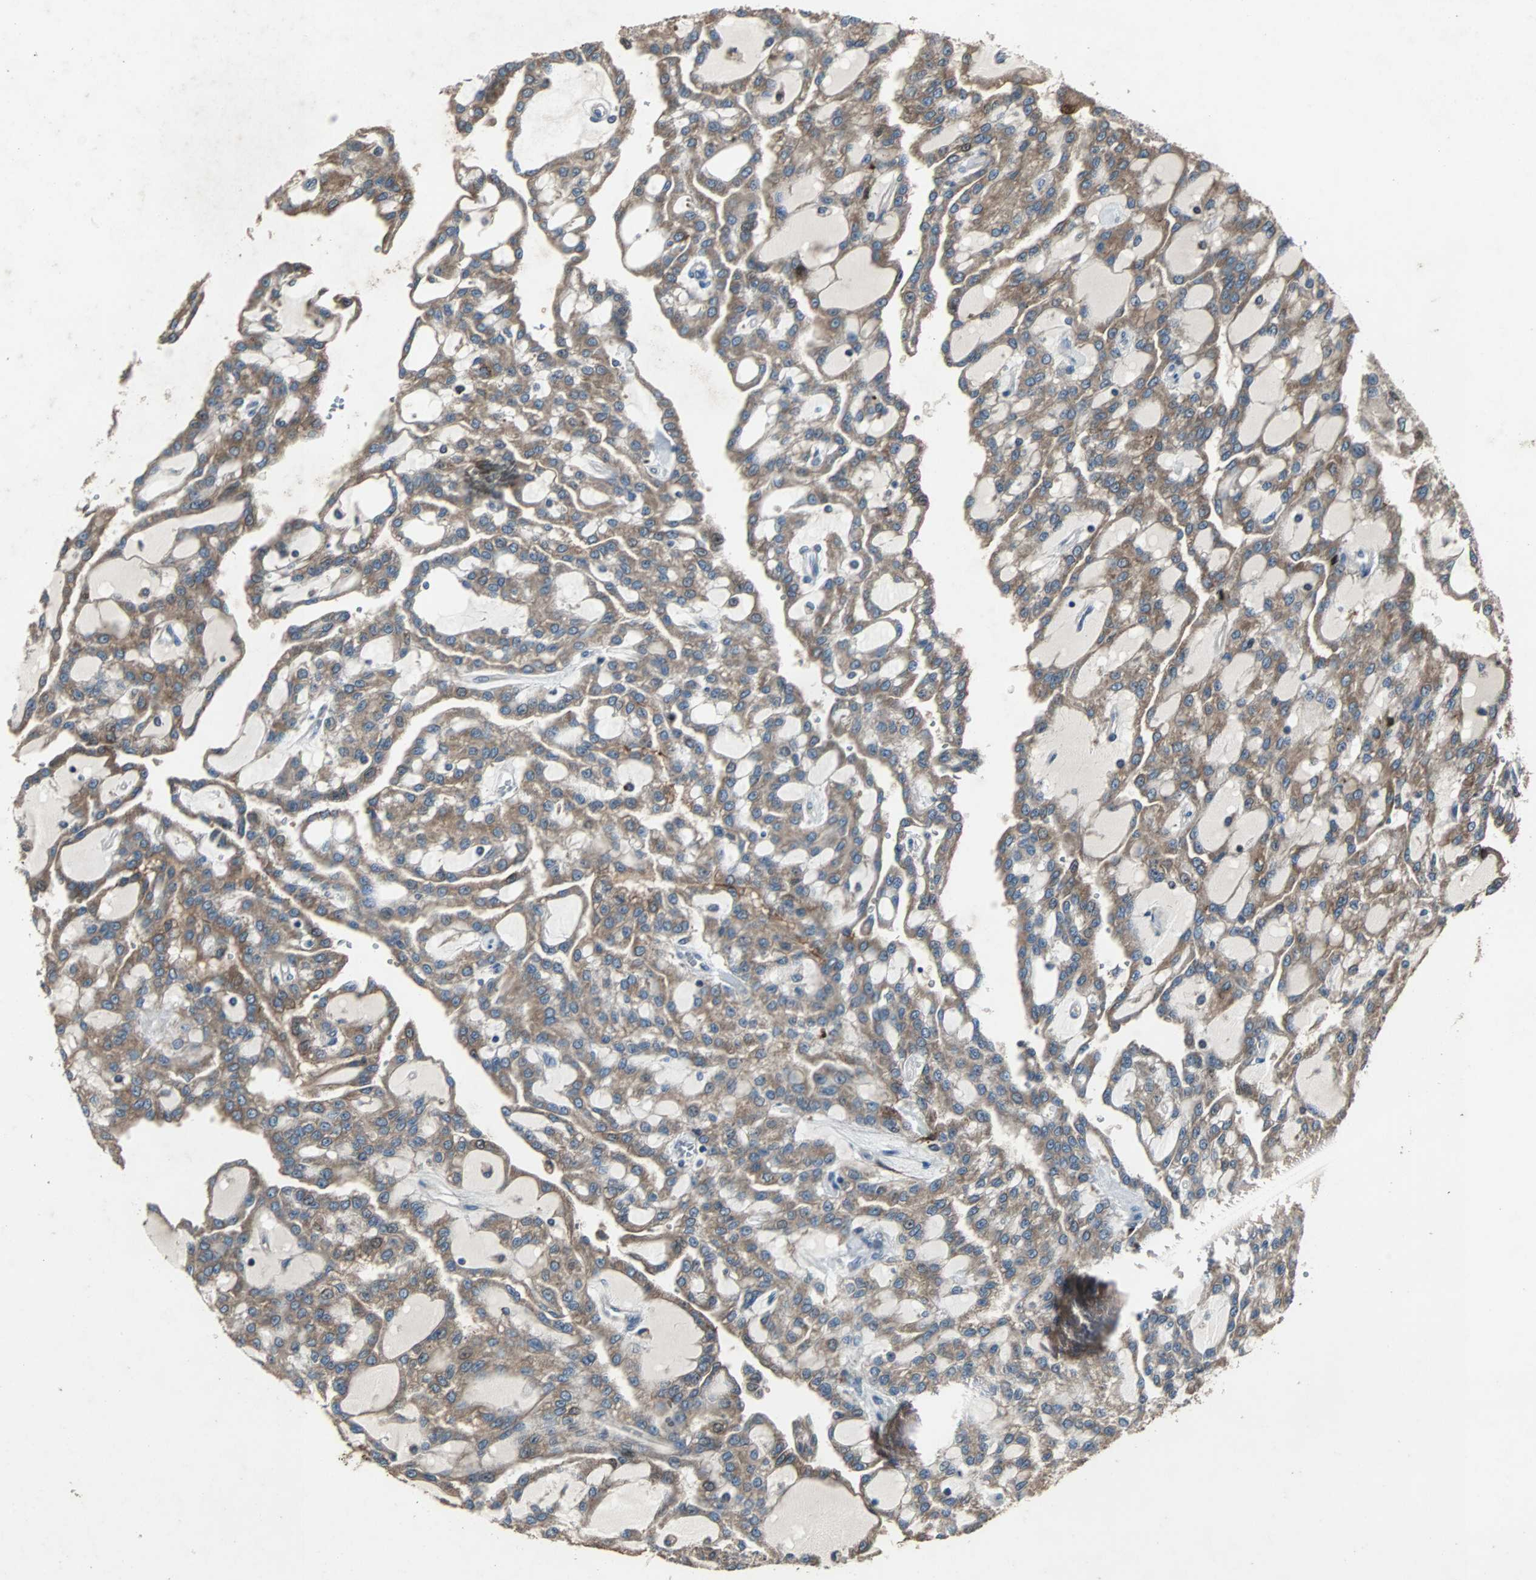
{"staining": {"intensity": "weak", "quantity": ">75%", "location": "cytoplasmic/membranous"}, "tissue": "renal cancer", "cell_type": "Tumor cells", "image_type": "cancer", "snomed": [{"axis": "morphology", "description": "Adenocarcinoma, NOS"}, {"axis": "topography", "description": "Kidney"}], "caption": "Adenocarcinoma (renal) stained with a brown dye exhibits weak cytoplasmic/membranous positive staining in approximately >75% of tumor cells.", "gene": "SOS1", "patient": {"sex": "male", "age": 63}}